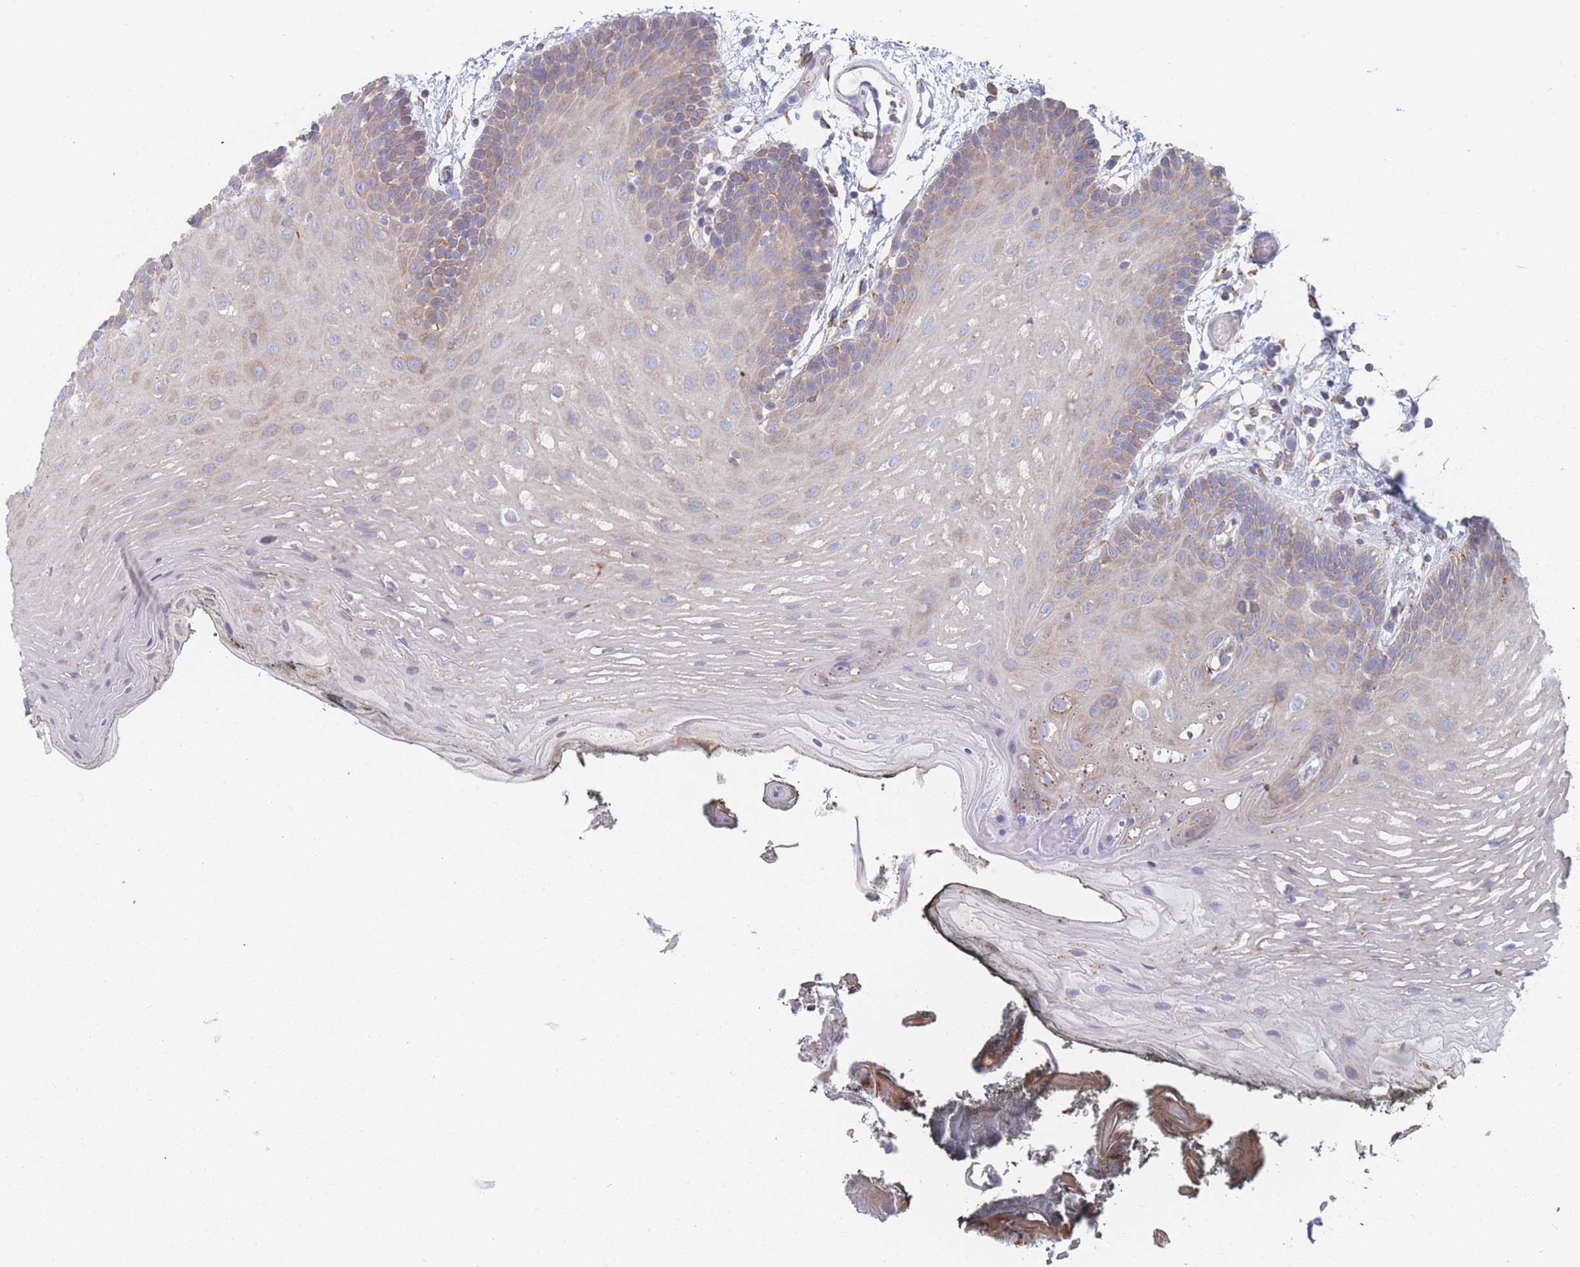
{"staining": {"intensity": "weak", "quantity": "25%-75%", "location": "cytoplasmic/membranous"}, "tissue": "oral mucosa", "cell_type": "Squamous epithelial cells", "image_type": "normal", "snomed": [{"axis": "morphology", "description": "Normal tissue, NOS"}, {"axis": "morphology", "description": "Squamous cell carcinoma, NOS"}, {"axis": "topography", "description": "Oral tissue"}, {"axis": "topography", "description": "Head-Neck"}], "caption": "Squamous epithelial cells reveal low levels of weak cytoplasmic/membranous positivity in approximately 25%-75% of cells in normal human oral mucosa.", "gene": "OR7C2", "patient": {"sex": "female", "age": 81}}